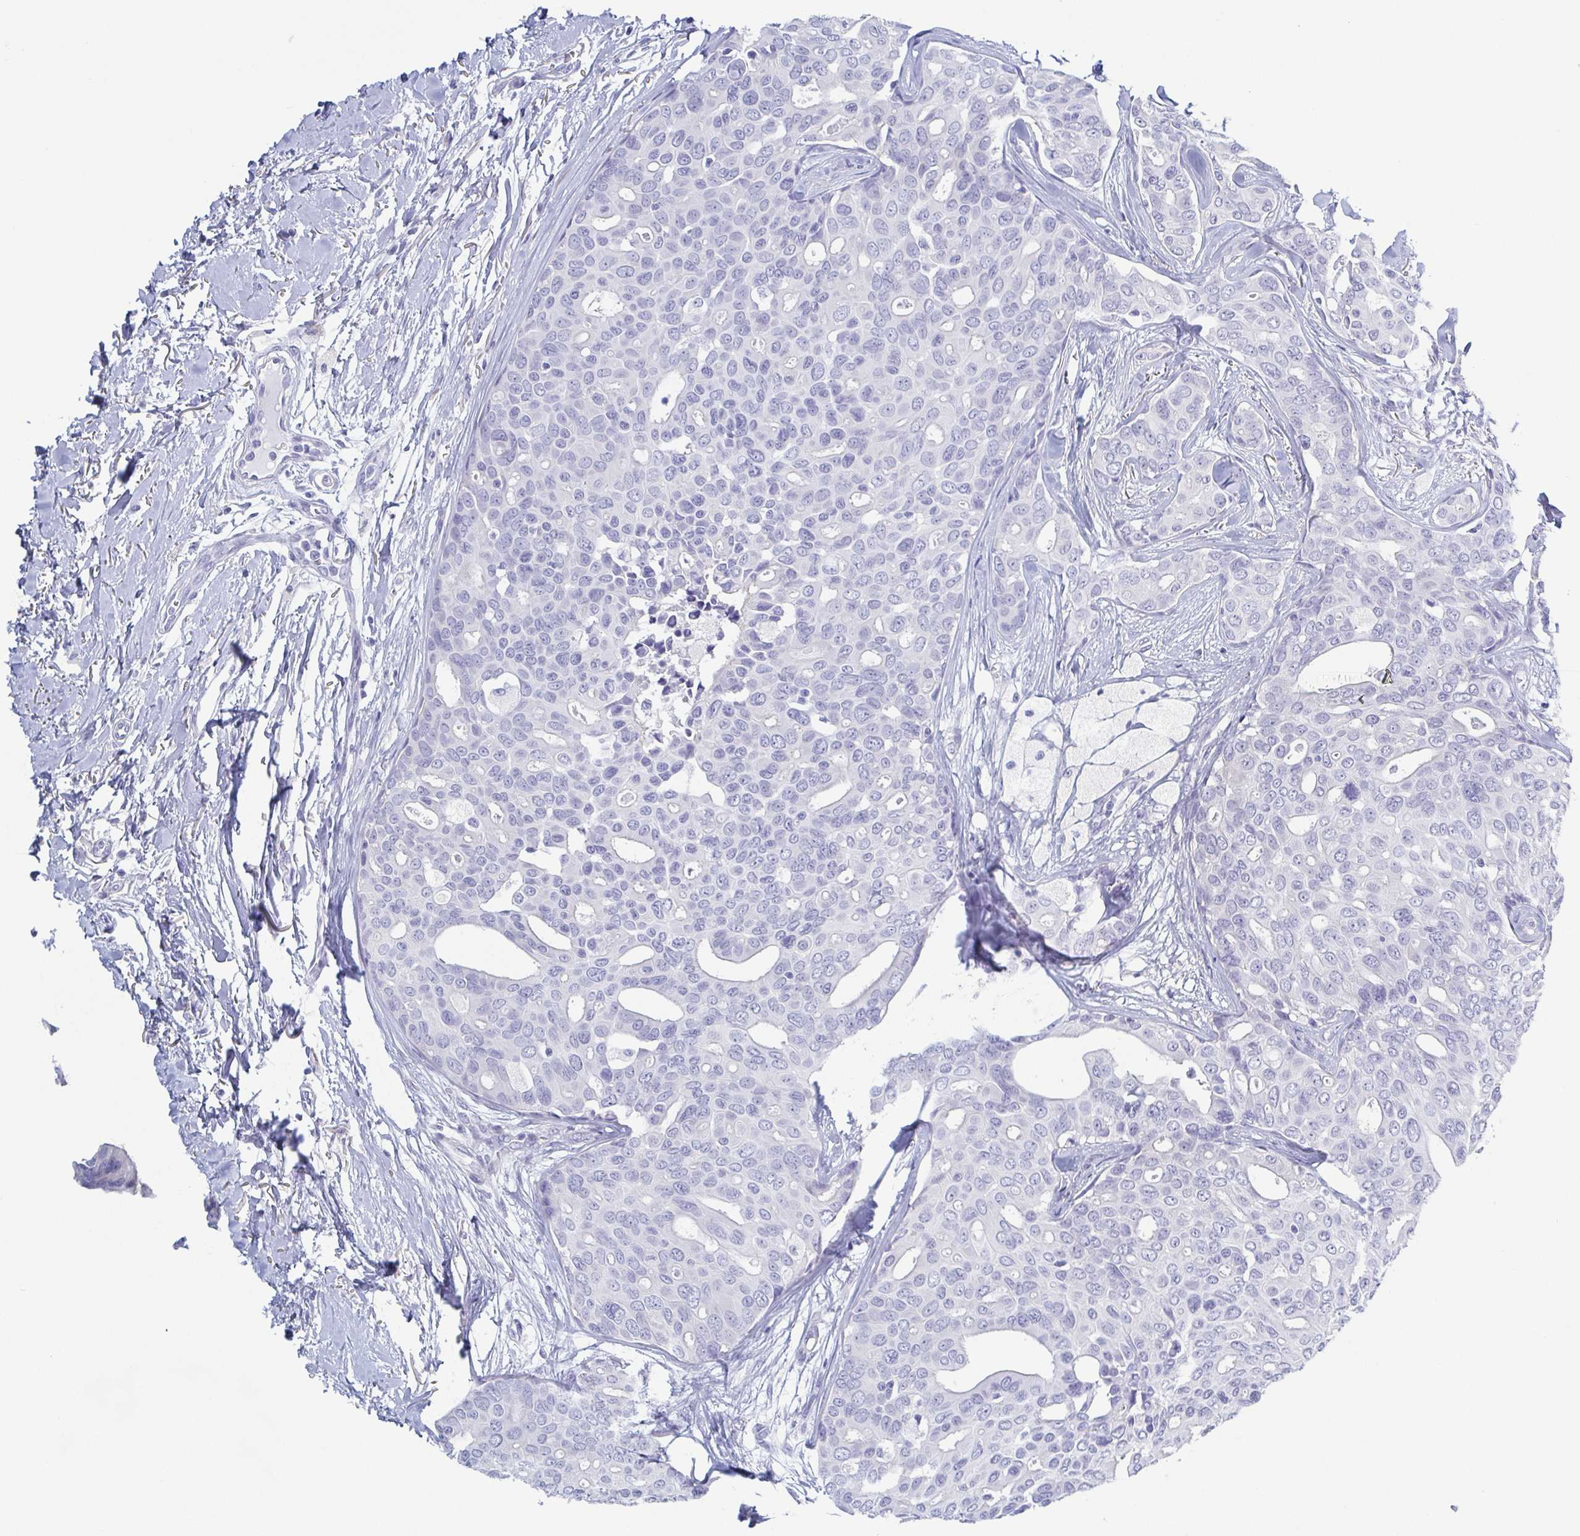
{"staining": {"intensity": "negative", "quantity": "none", "location": "none"}, "tissue": "breast cancer", "cell_type": "Tumor cells", "image_type": "cancer", "snomed": [{"axis": "morphology", "description": "Duct carcinoma"}, {"axis": "topography", "description": "Breast"}], "caption": "DAB (3,3'-diaminobenzidine) immunohistochemical staining of human breast cancer (infiltrating ductal carcinoma) displays no significant expression in tumor cells.", "gene": "DYNC1I1", "patient": {"sex": "female", "age": 54}}